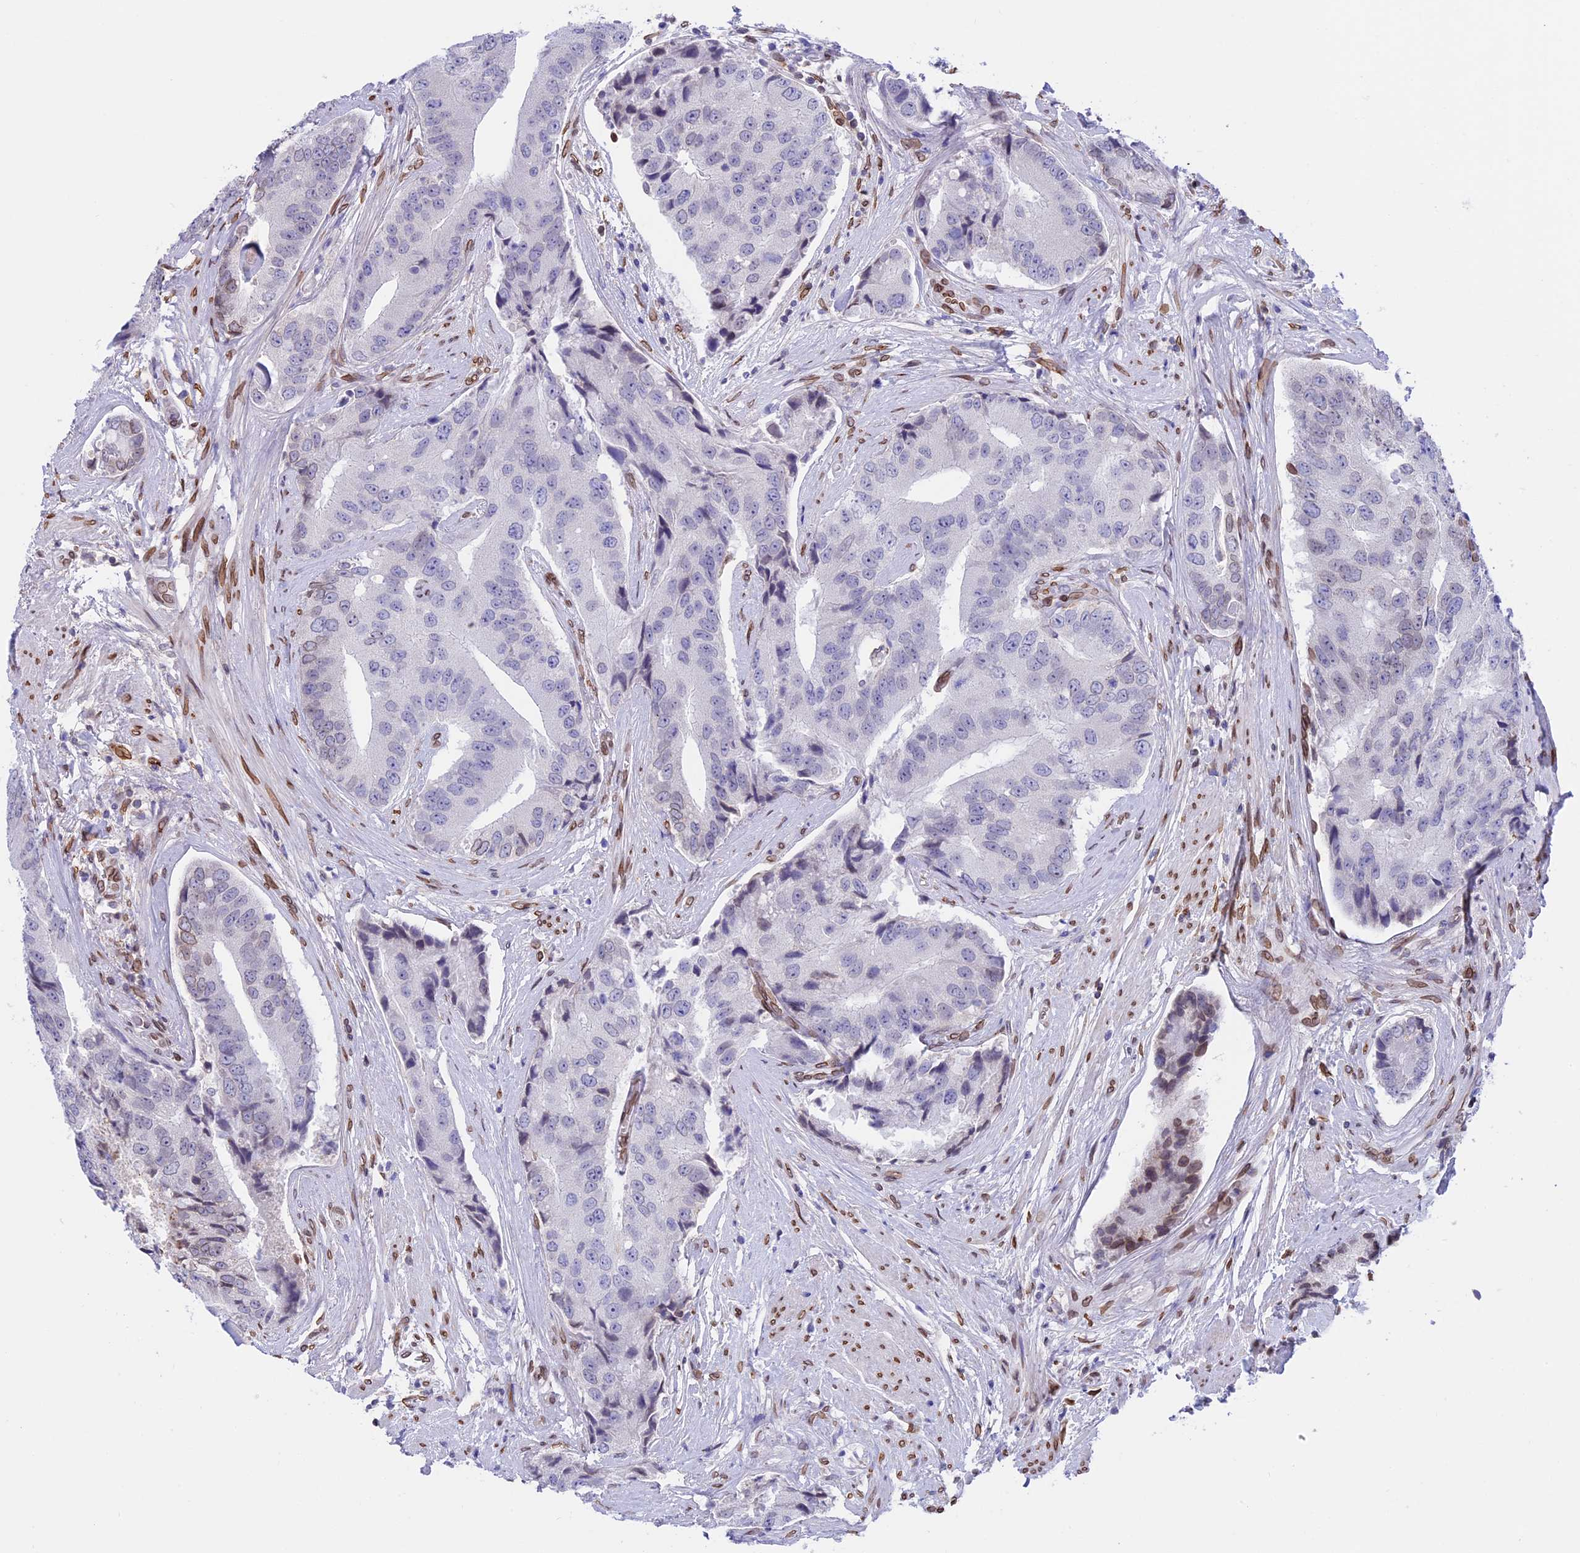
{"staining": {"intensity": "weak", "quantity": "<25%", "location": "nuclear"}, "tissue": "prostate cancer", "cell_type": "Tumor cells", "image_type": "cancer", "snomed": [{"axis": "morphology", "description": "Adenocarcinoma, High grade"}, {"axis": "topography", "description": "Prostate"}], "caption": "Immunohistochemistry (IHC) photomicrograph of neoplastic tissue: adenocarcinoma (high-grade) (prostate) stained with DAB shows no significant protein positivity in tumor cells.", "gene": "TMPRSS7", "patient": {"sex": "male", "age": 70}}